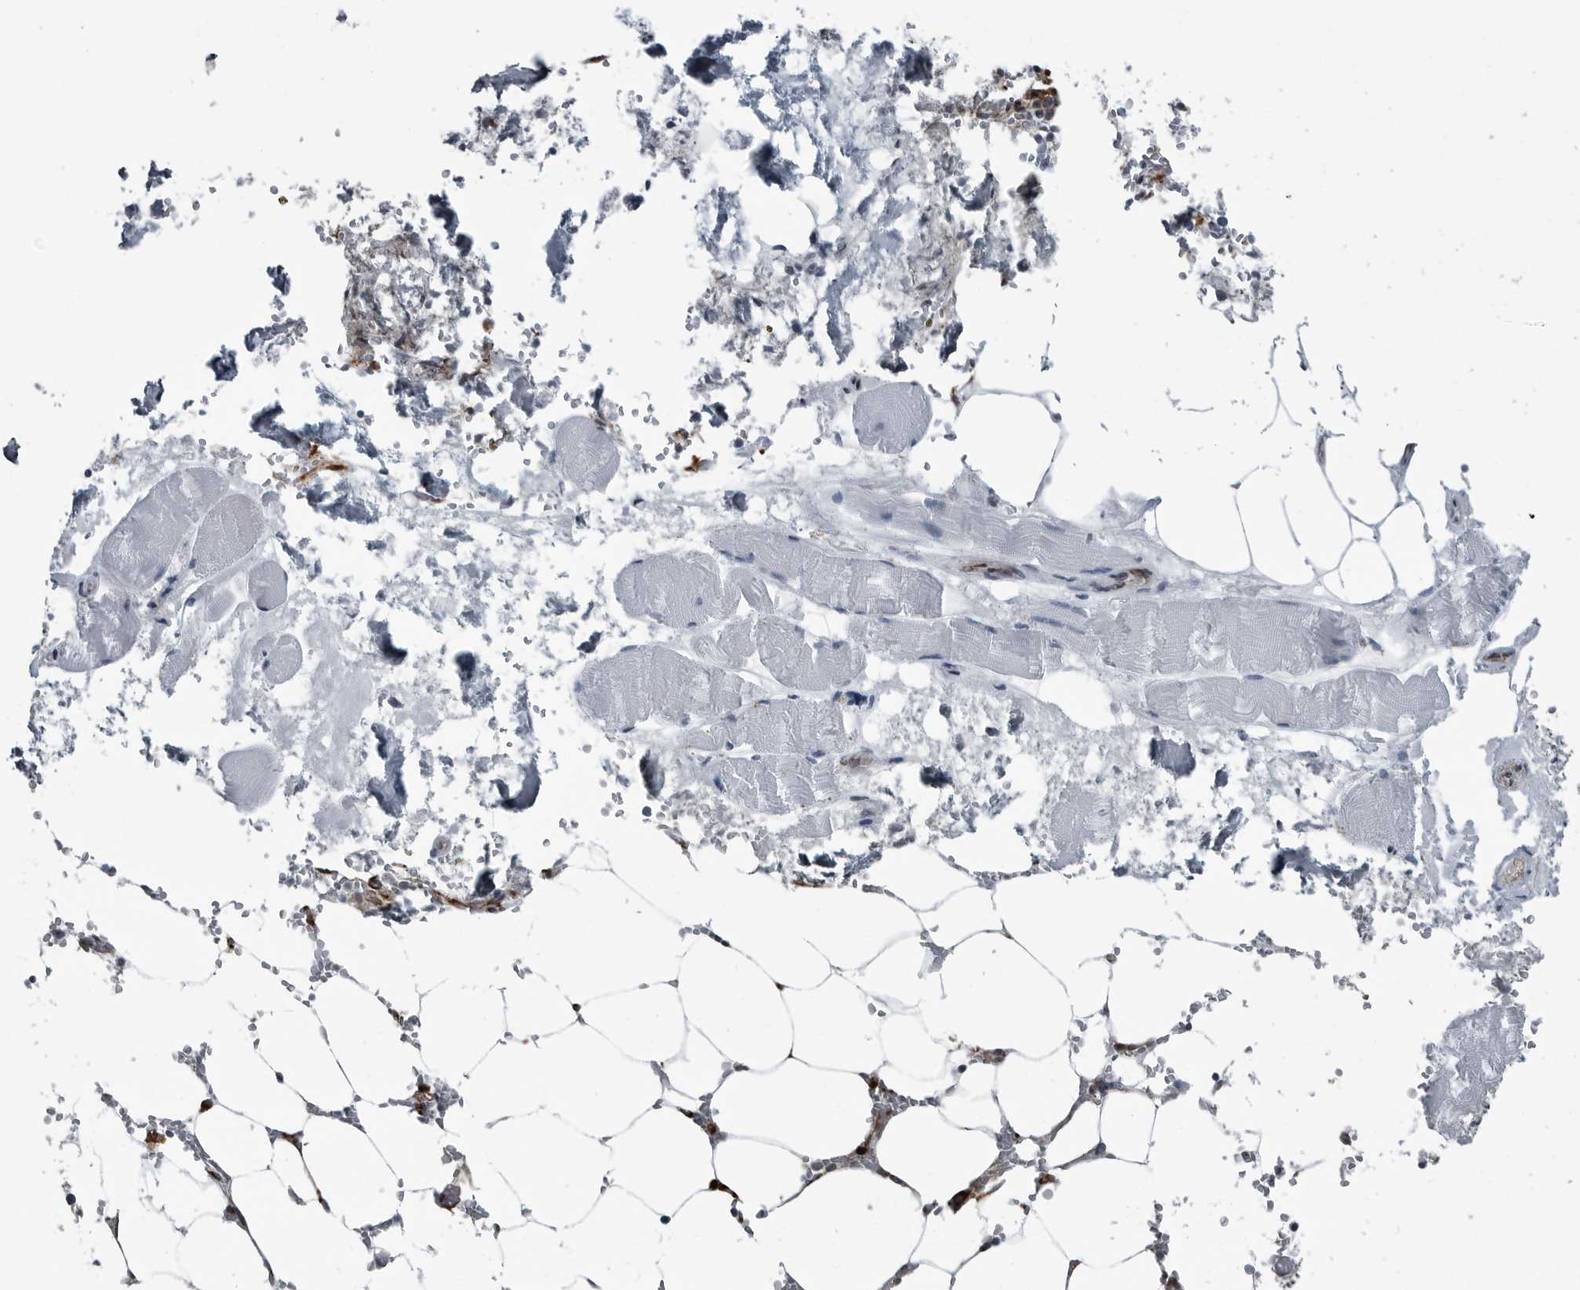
{"staining": {"intensity": "strong", "quantity": "<25%", "location": "cytoplasmic/membranous"}, "tissue": "bone marrow", "cell_type": "Hematopoietic cells", "image_type": "normal", "snomed": [{"axis": "morphology", "description": "Normal tissue, NOS"}, {"axis": "topography", "description": "Bone marrow"}], "caption": "Immunohistochemical staining of benign human bone marrow reveals strong cytoplasmic/membranous protein expression in approximately <25% of hematopoietic cells. (DAB IHC, brown staining for protein, blue staining for nuclei).", "gene": "CEP85", "patient": {"sex": "male", "age": 70}}